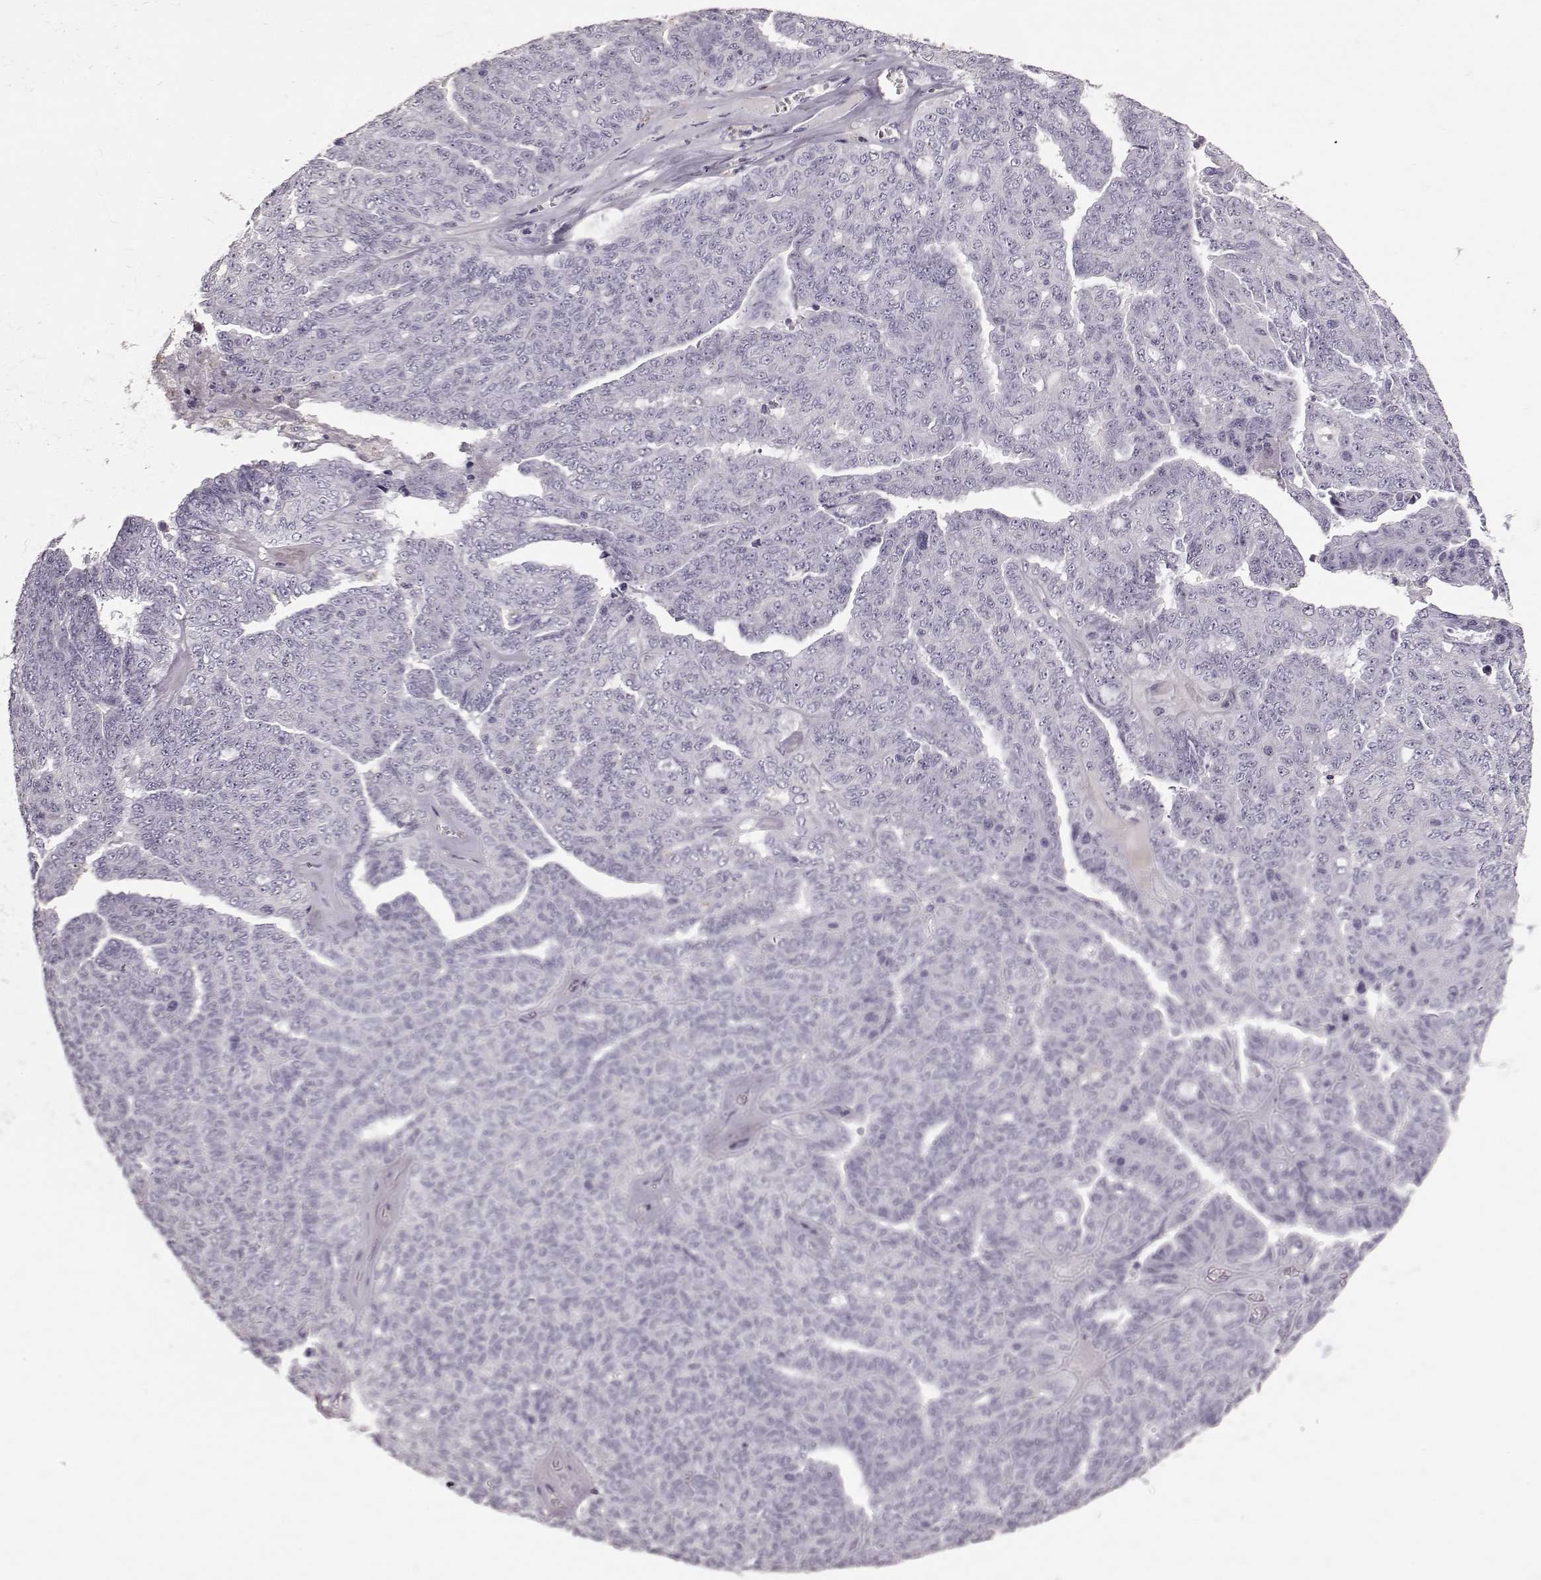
{"staining": {"intensity": "negative", "quantity": "none", "location": "none"}, "tissue": "ovarian cancer", "cell_type": "Tumor cells", "image_type": "cancer", "snomed": [{"axis": "morphology", "description": "Cystadenocarcinoma, serous, NOS"}, {"axis": "topography", "description": "Ovary"}], "caption": "DAB immunohistochemical staining of human ovarian serous cystadenocarcinoma displays no significant positivity in tumor cells.", "gene": "FUT4", "patient": {"sex": "female", "age": 71}}